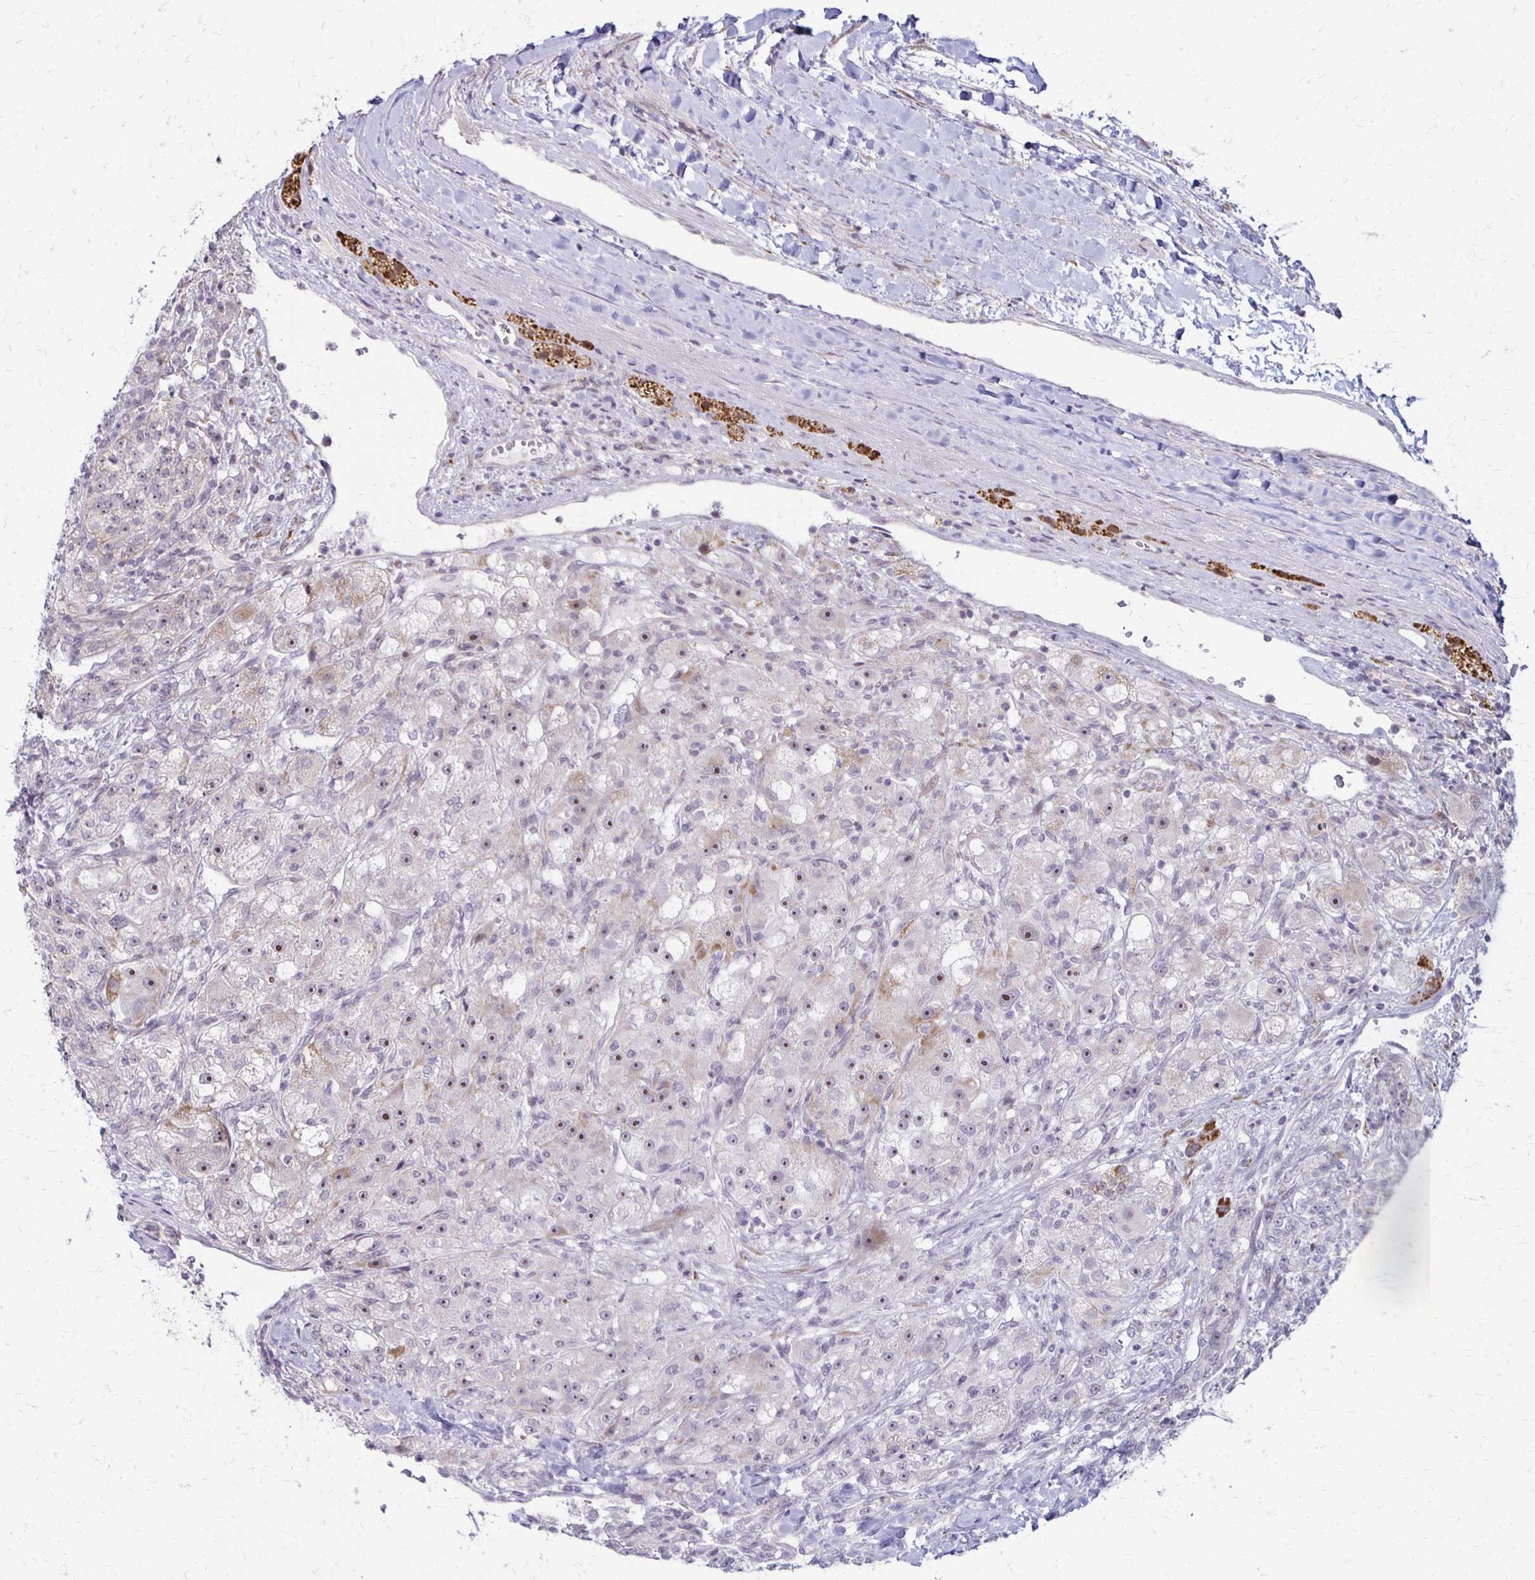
{"staining": {"intensity": "moderate", "quantity": "<25%", "location": "nuclear"}, "tissue": "renal cancer", "cell_type": "Tumor cells", "image_type": "cancer", "snomed": [{"axis": "morphology", "description": "Adenocarcinoma, NOS"}, {"axis": "topography", "description": "Kidney"}], "caption": "Renal cancer (adenocarcinoma) stained with immunohistochemistry shows moderate nuclear positivity in approximately <25% of tumor cells. Nuclei are stained in blue.", "gene": "DAGLA", "patient": {"sex": "female", "age": 63}}